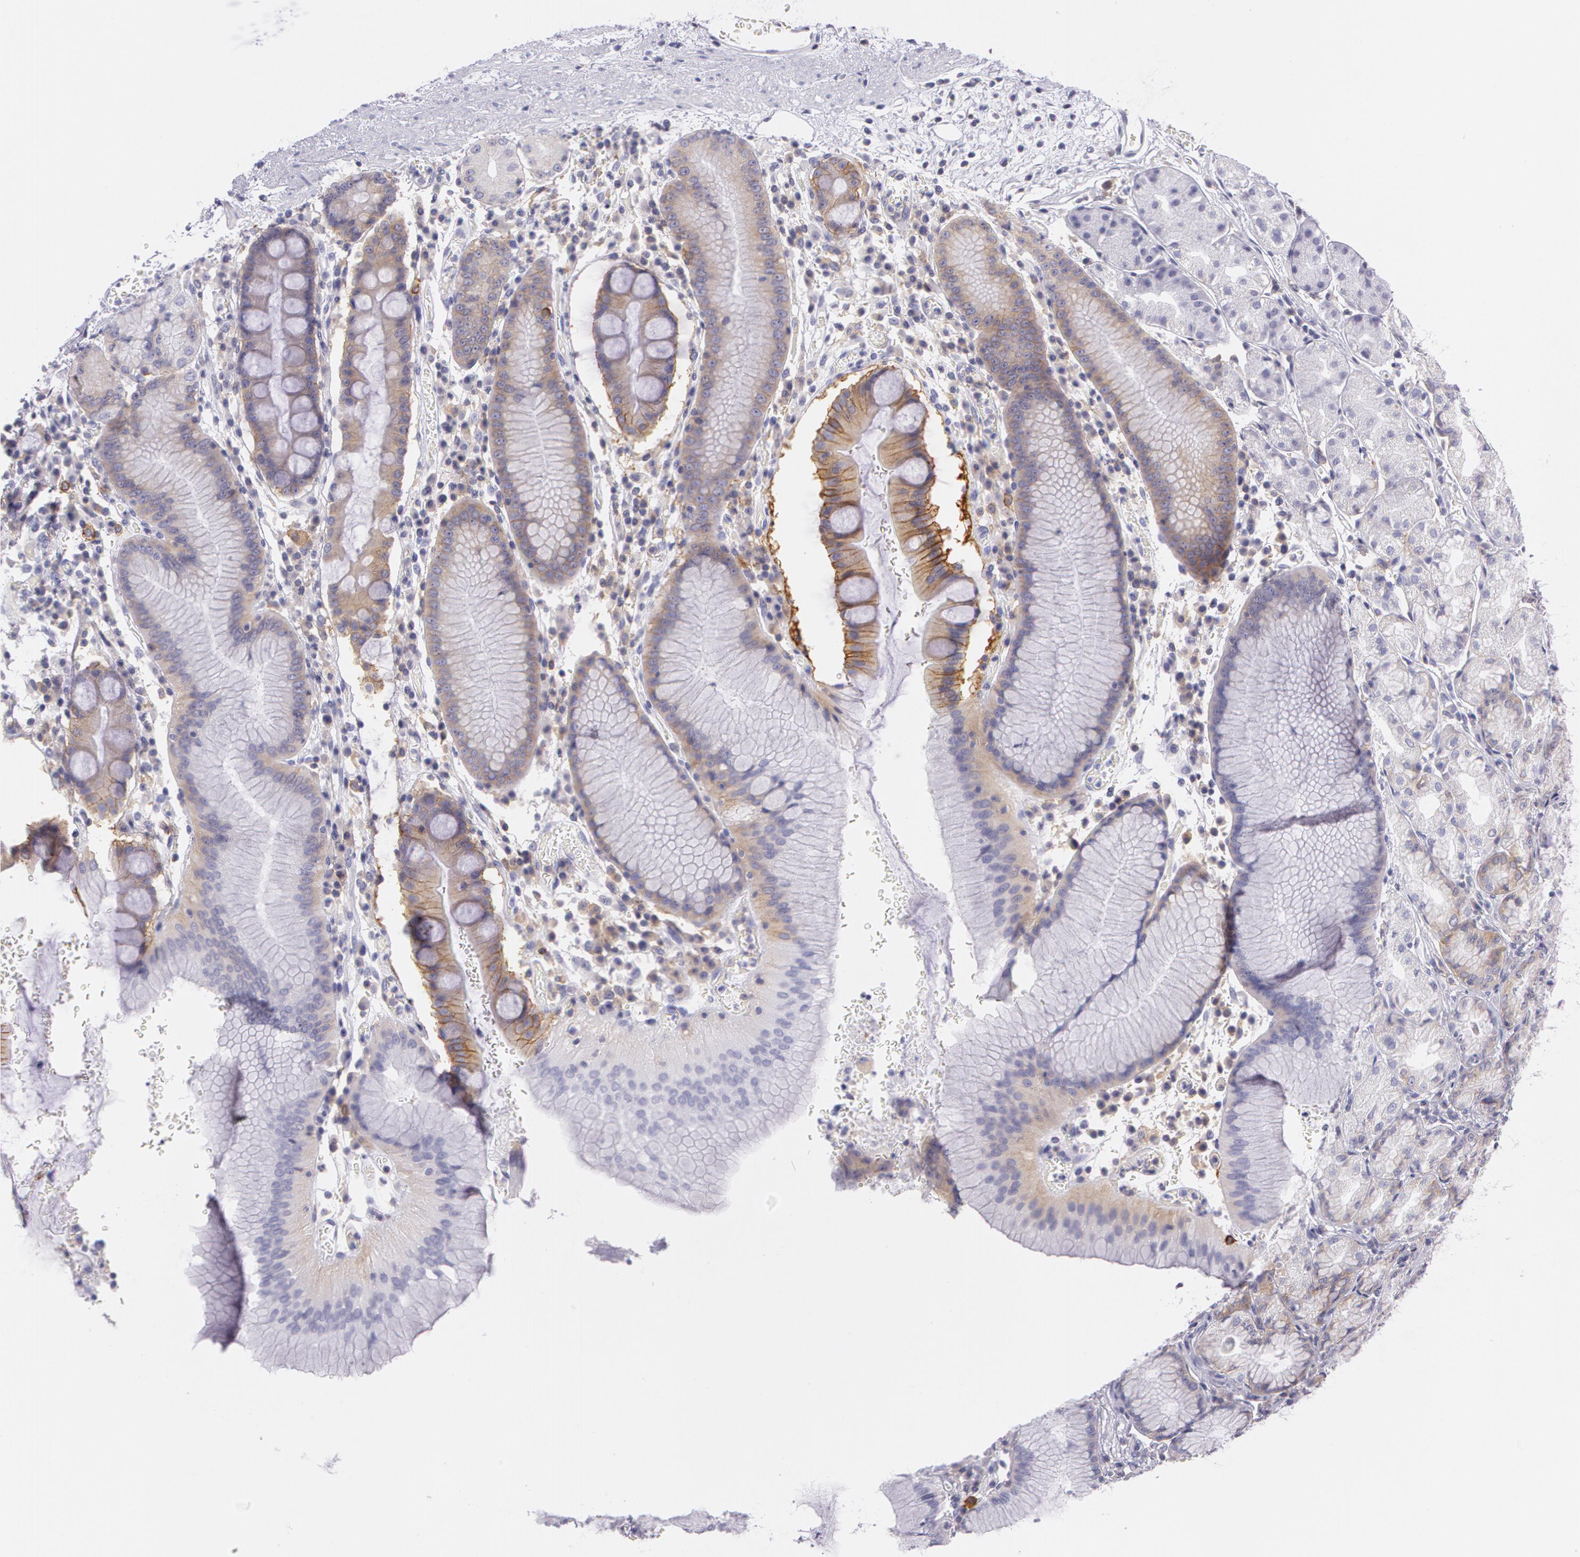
{"staining": {"intensity": "weak", "quantity": "25%-75%", "location": "cytoplasmic/membranous"}, "tissue": "stomach", "cell_type": "Glandular cells", "image_type": "normal", "snomed": [{"axis": "morphology", "description": "Normal tissue, NOS"}, {"axis": "topography", "description": "Stomach, lower"}], "caption": "The immunohistochemical stain highlights weak cytoplasmic/membranous staining in glandular cells of unremarkable stomach. Using DAB (brown) and hematoxylin (blue) stains, captured at high magnification using brightfield microscopy.", "gene": "LY75", "patient": {"sex": "female", "age": 73}}